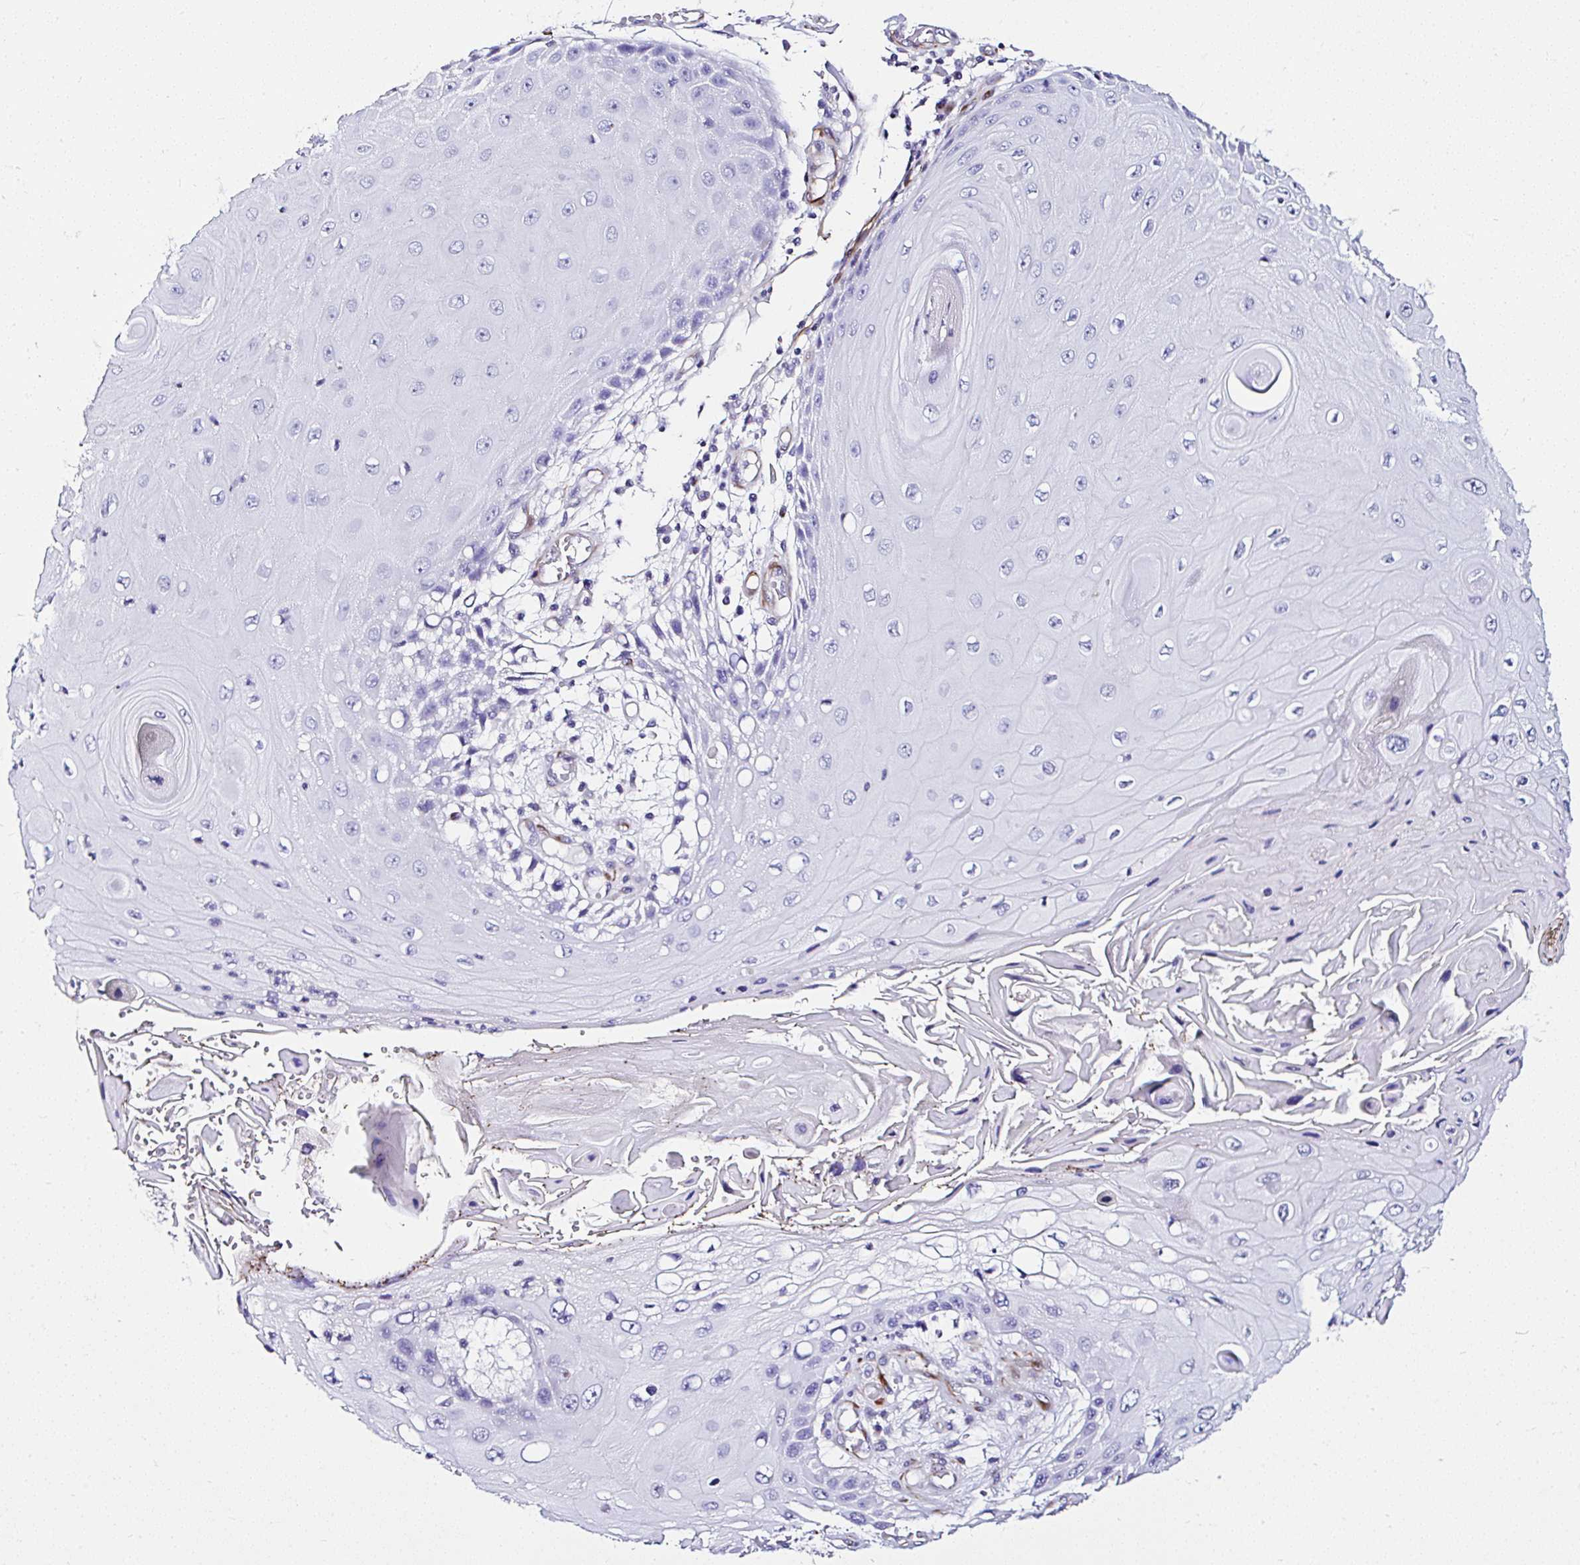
{"staining": {"intensity": "negative", "quantity": "none", "location": "none"}, "tissue": "skin cancer", "cell_type": "Tumor cells", "image_type": "cancer", "snomed": [{"axis": "morphology", "description": "Squamous cell carcinoma, NOS"}, {"axis": "topography", "description": "Skin"}, {"axis": "topography", "description": "Vulva"}], "caption": "Immunohistochemistry (IHC) image of human skin cancer (squamous cell carcinoma) stained for a protein (brown), which displays no expression in tumor cells.", "gene": "DEPDC5", "patient": {"sex": "female", "age": 44}}